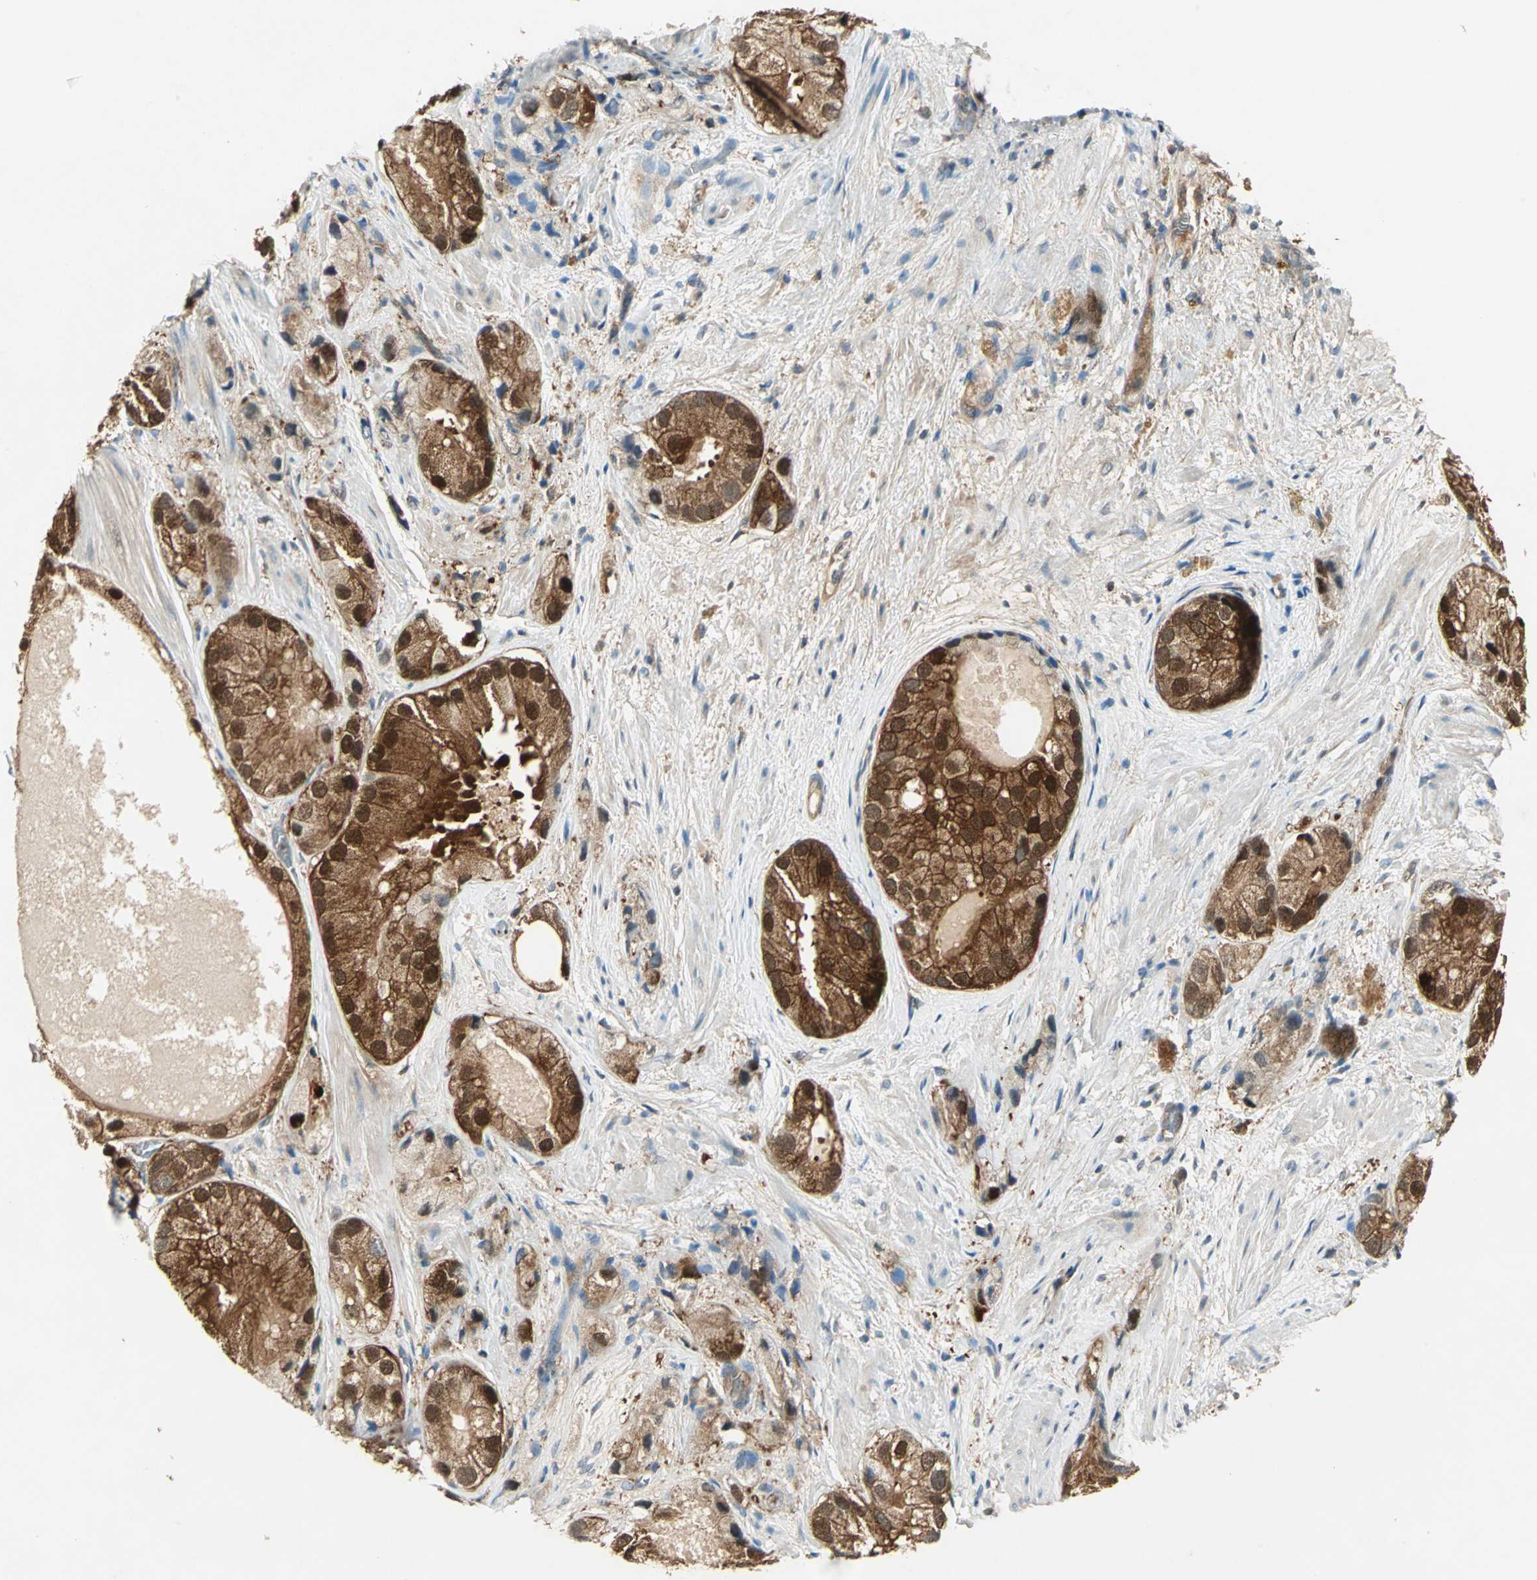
{"staining": {"intensity": "strong", "quantity": ">75%", "location": "cytoplasmic/membranous,nuclear"}, "tissue": "prostate cancer", "cell_type": "Tumor cells", "image_type": "cancer", "snomed": [{"axis": "morphology", "description": "Adenocarcinoma, Low grade"}, {"axis": "topography", "description": "Prostate"}], "caption": "Immunohistochemical staining of prostate low-grade adenocarcinoma shows strong cytoplasmic/membranous and nuclear protein positivity in approximately >75% of tumor cells.", "gene": "RRM2B", "patient": {"sex": "male", "age": 69}}